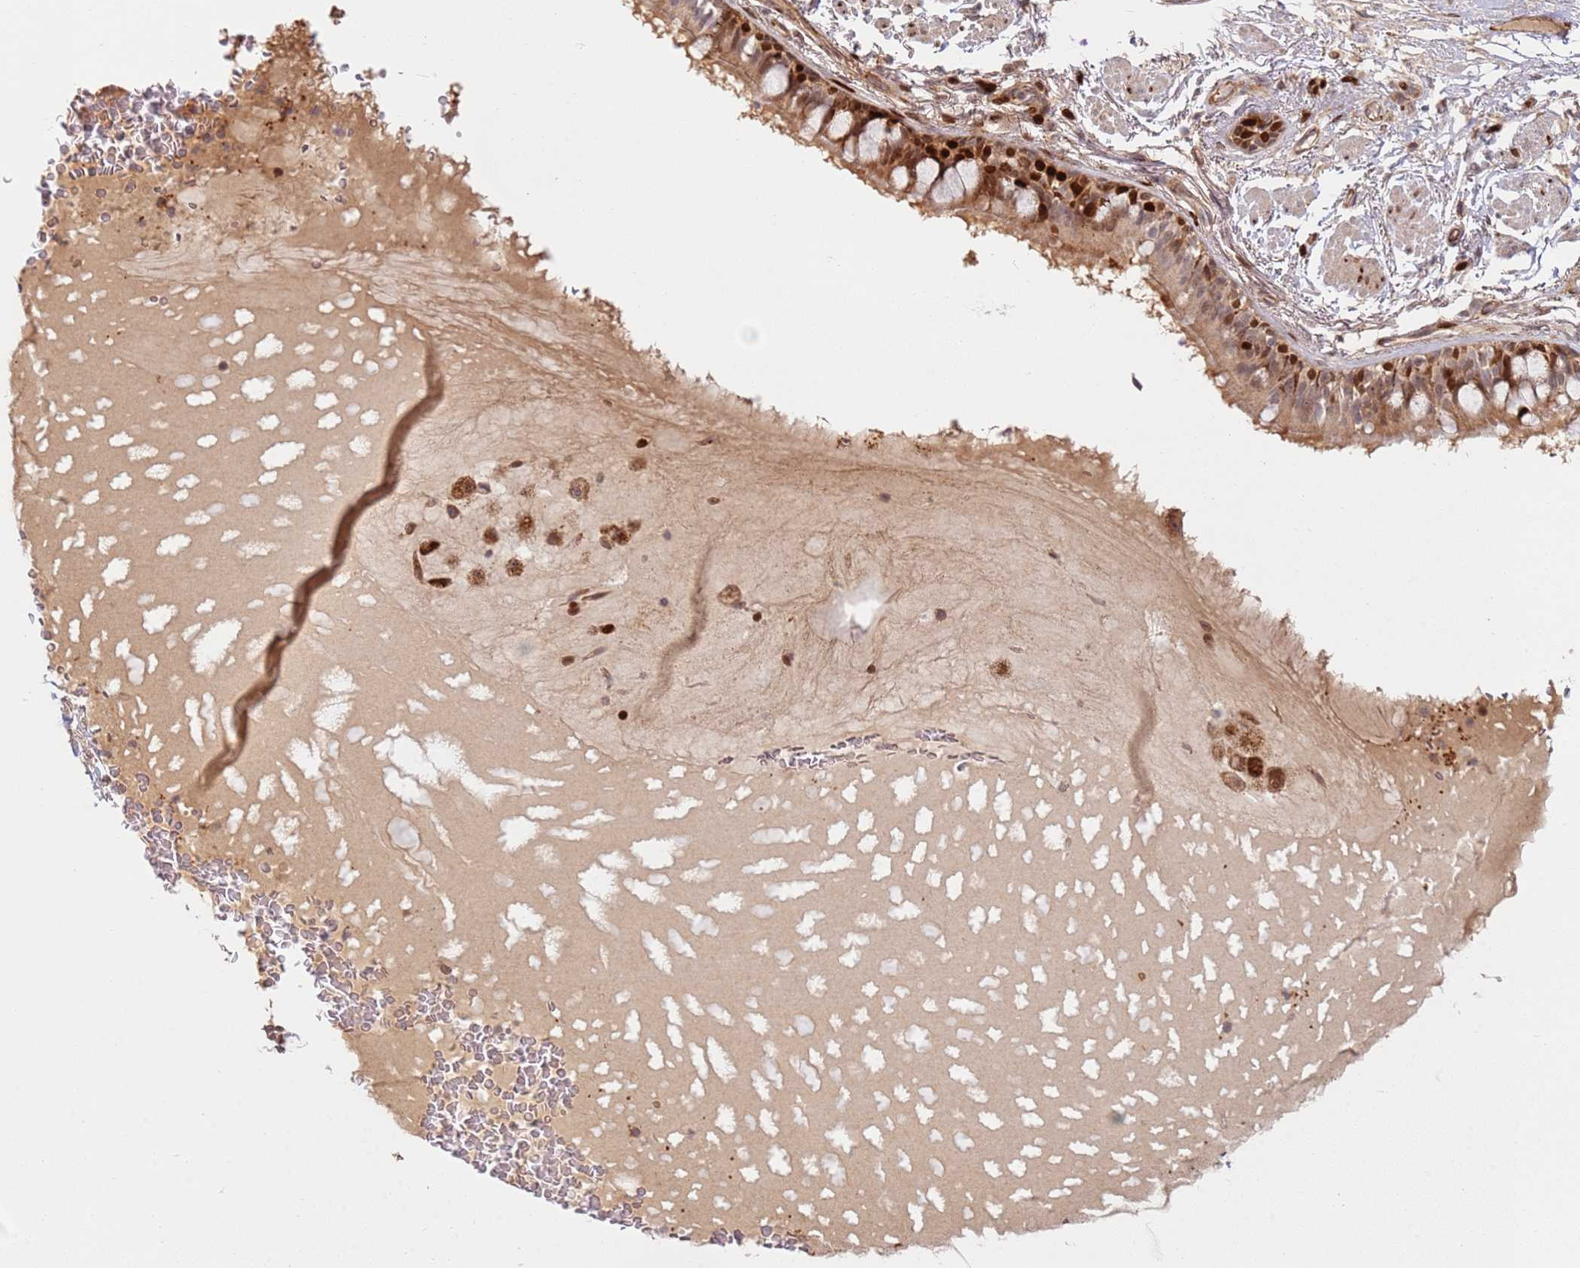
{"staining": {"intensity": "strong", "quantity": ">75%", "location": "cytoplasmic/membranous,nuclear"}, "tissue": "bronchus", "cell_type": "Respiratory epithelial cells", "image_type": "normal", "snomed": [{"axis": "morphology", "description": "Normal tissue, NOS"}, {"axis": "topography", "description": "Bronchus"}], "caption": "A histopathology image of human bronchus stained for a protein displays strong cytoplasmic/membranous,nuclear brown staining in respiratory epithelial cells. The staining was performed using DAB to visualize the protein expression in brown, while the nuclei were stained in blue with hematoxylin (Magnification: 20x).", "gene": "TMEM233", "patient": {"sex": "male", "age": 70}}